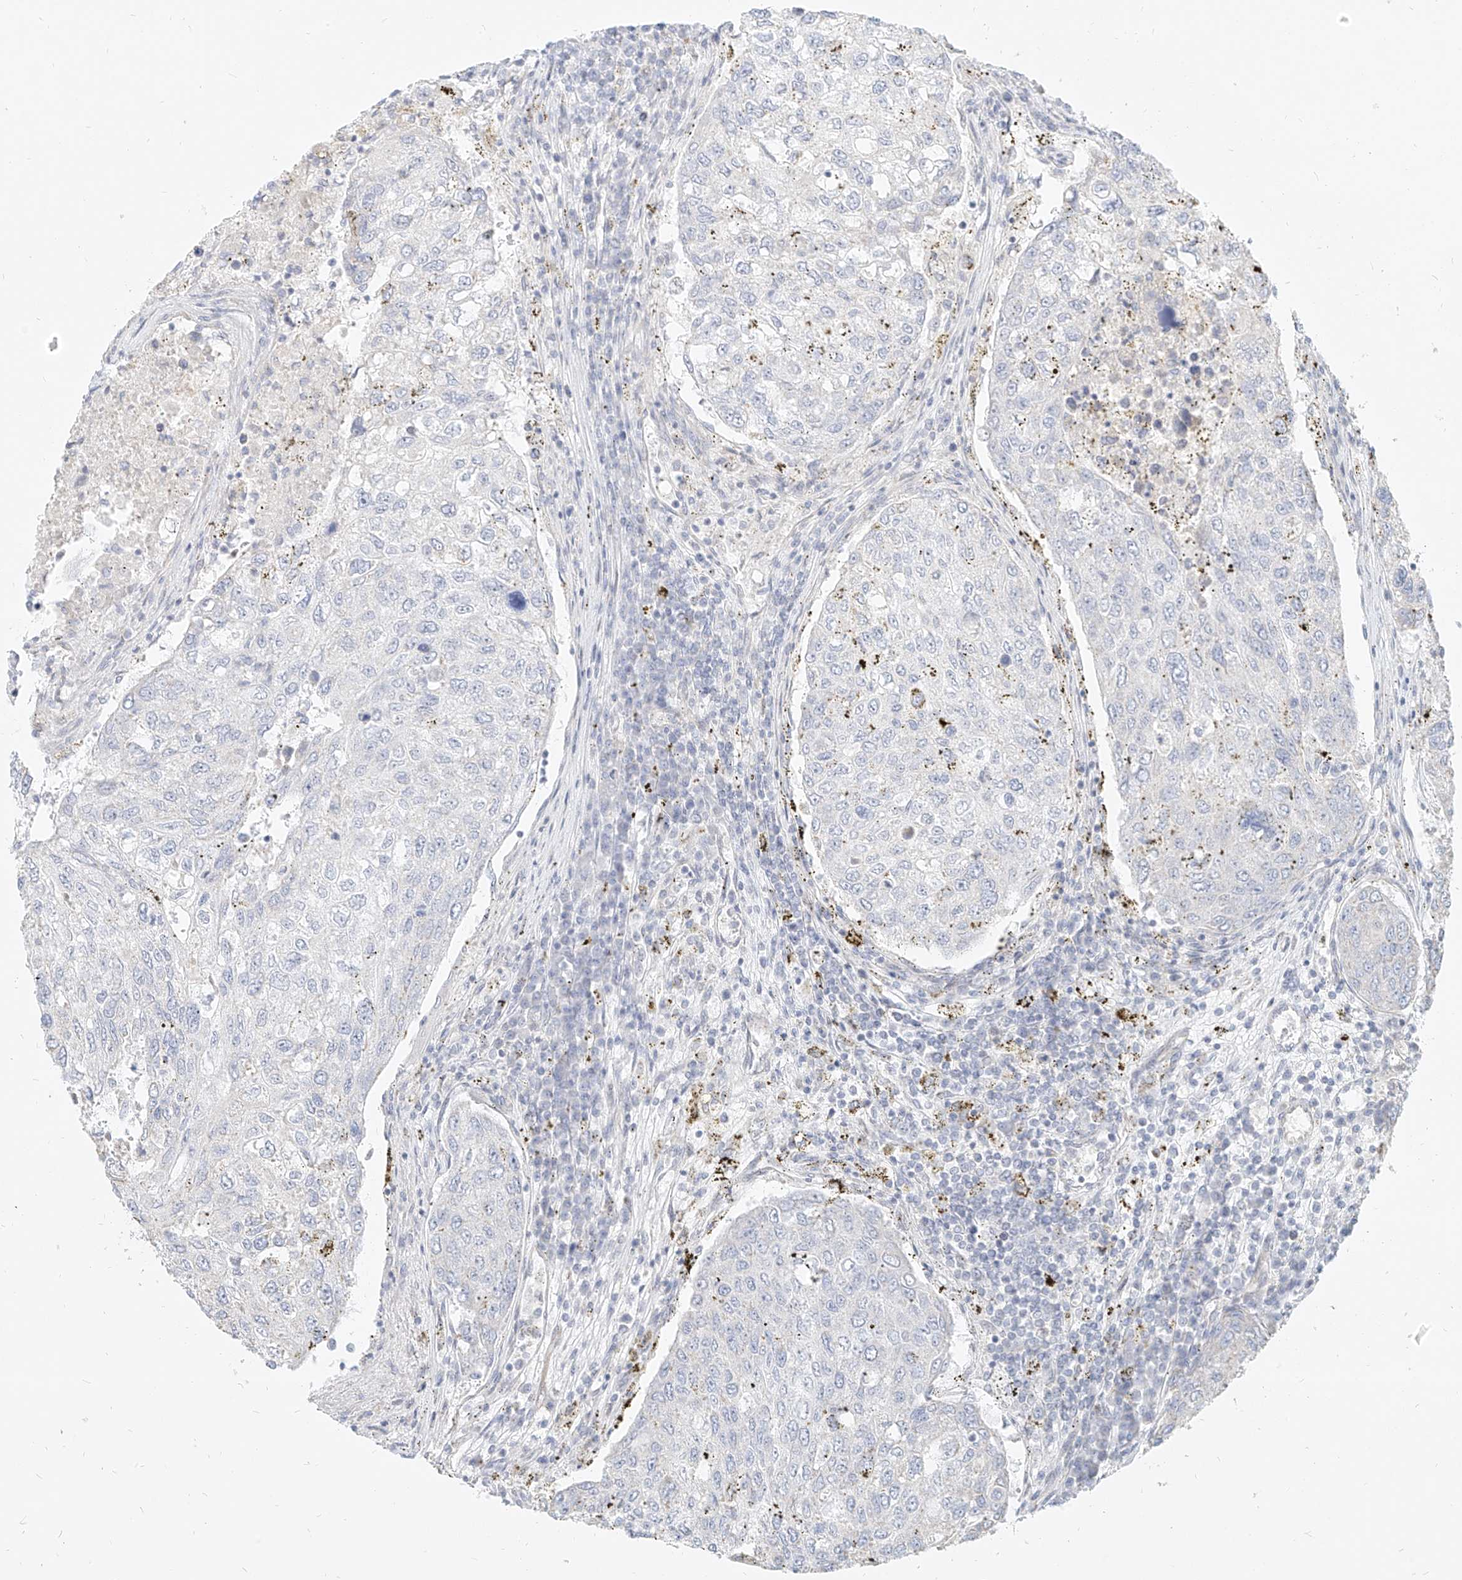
{"staining": {"intensity": "negative", "quantity": "none", "location": "none"}, "tissue": "urothelial cancer", "cell_type": "Tumor cells", "image_type": "cancer", "snomed": [{"axis": "morphology", "description": "Urothelial carcinoma, High grade"}, {"axis": "topography", "description": "Lymph node"}, {"axis": "topography", "description": "Urinary bladder"}], "caption": "Tumor cells are negative for protein expression in human urothelial cancer.", "gene": "ITPKB", "patient": {"sex": "male", "age": 51}}